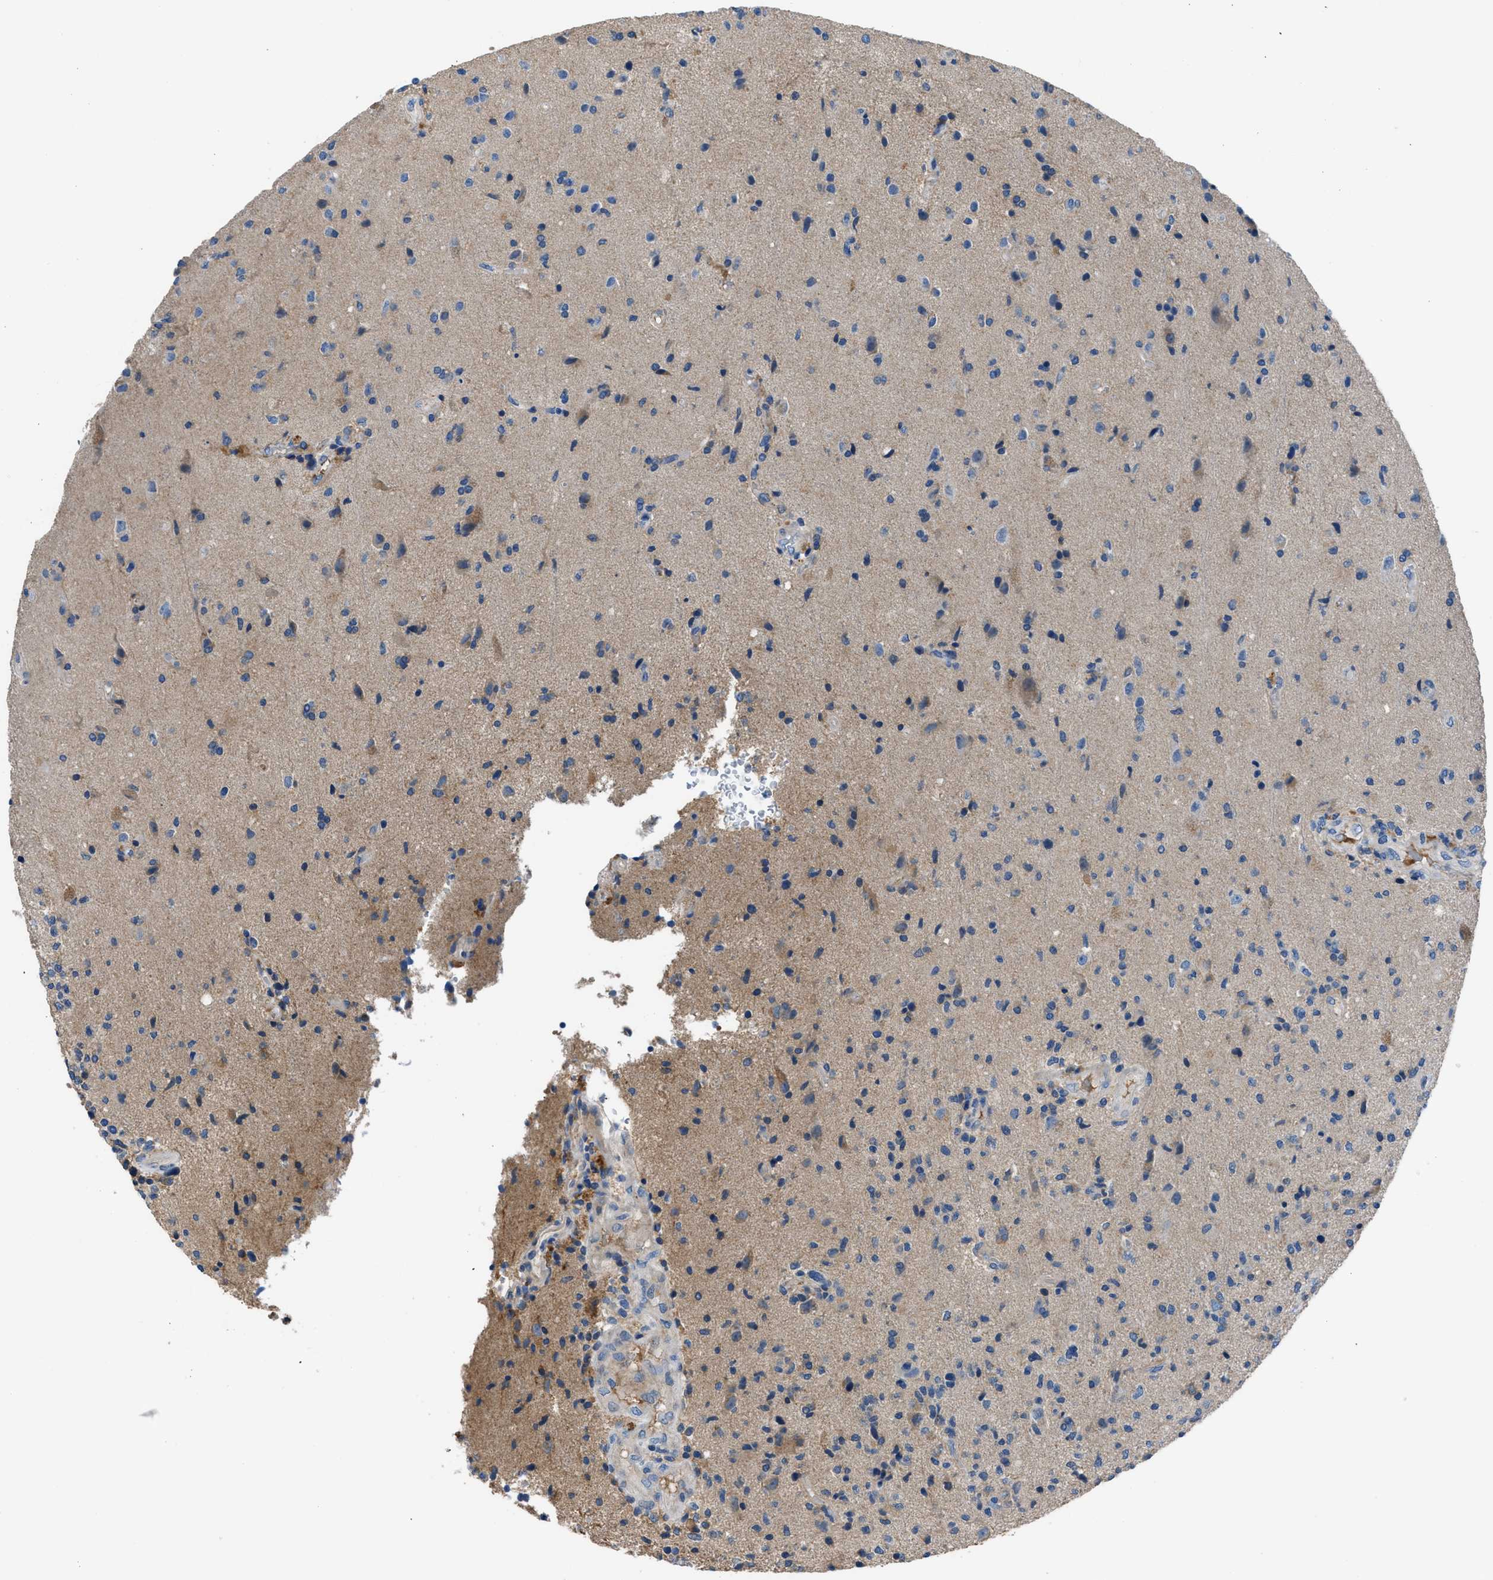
{"staining": {"intensity": "moderate", "quantity": "<25%", "location": "cytoplasmic/membranous"}, "tissue": "glioma", "cell_type": "Tumor cells", "image_type": "cancer", "snomed": [{"axis": "morphology", "description": "Glioma, malignant, High grade"}, {"axis": "topography", "description": "Brain"}], "caption": "Moderate cytoplasmic/membranous positivity is appreciated in about <25% of tumor cells in glioma.", "gene": "SGCZ", "patient": {"sex": "male", "age": 72}}